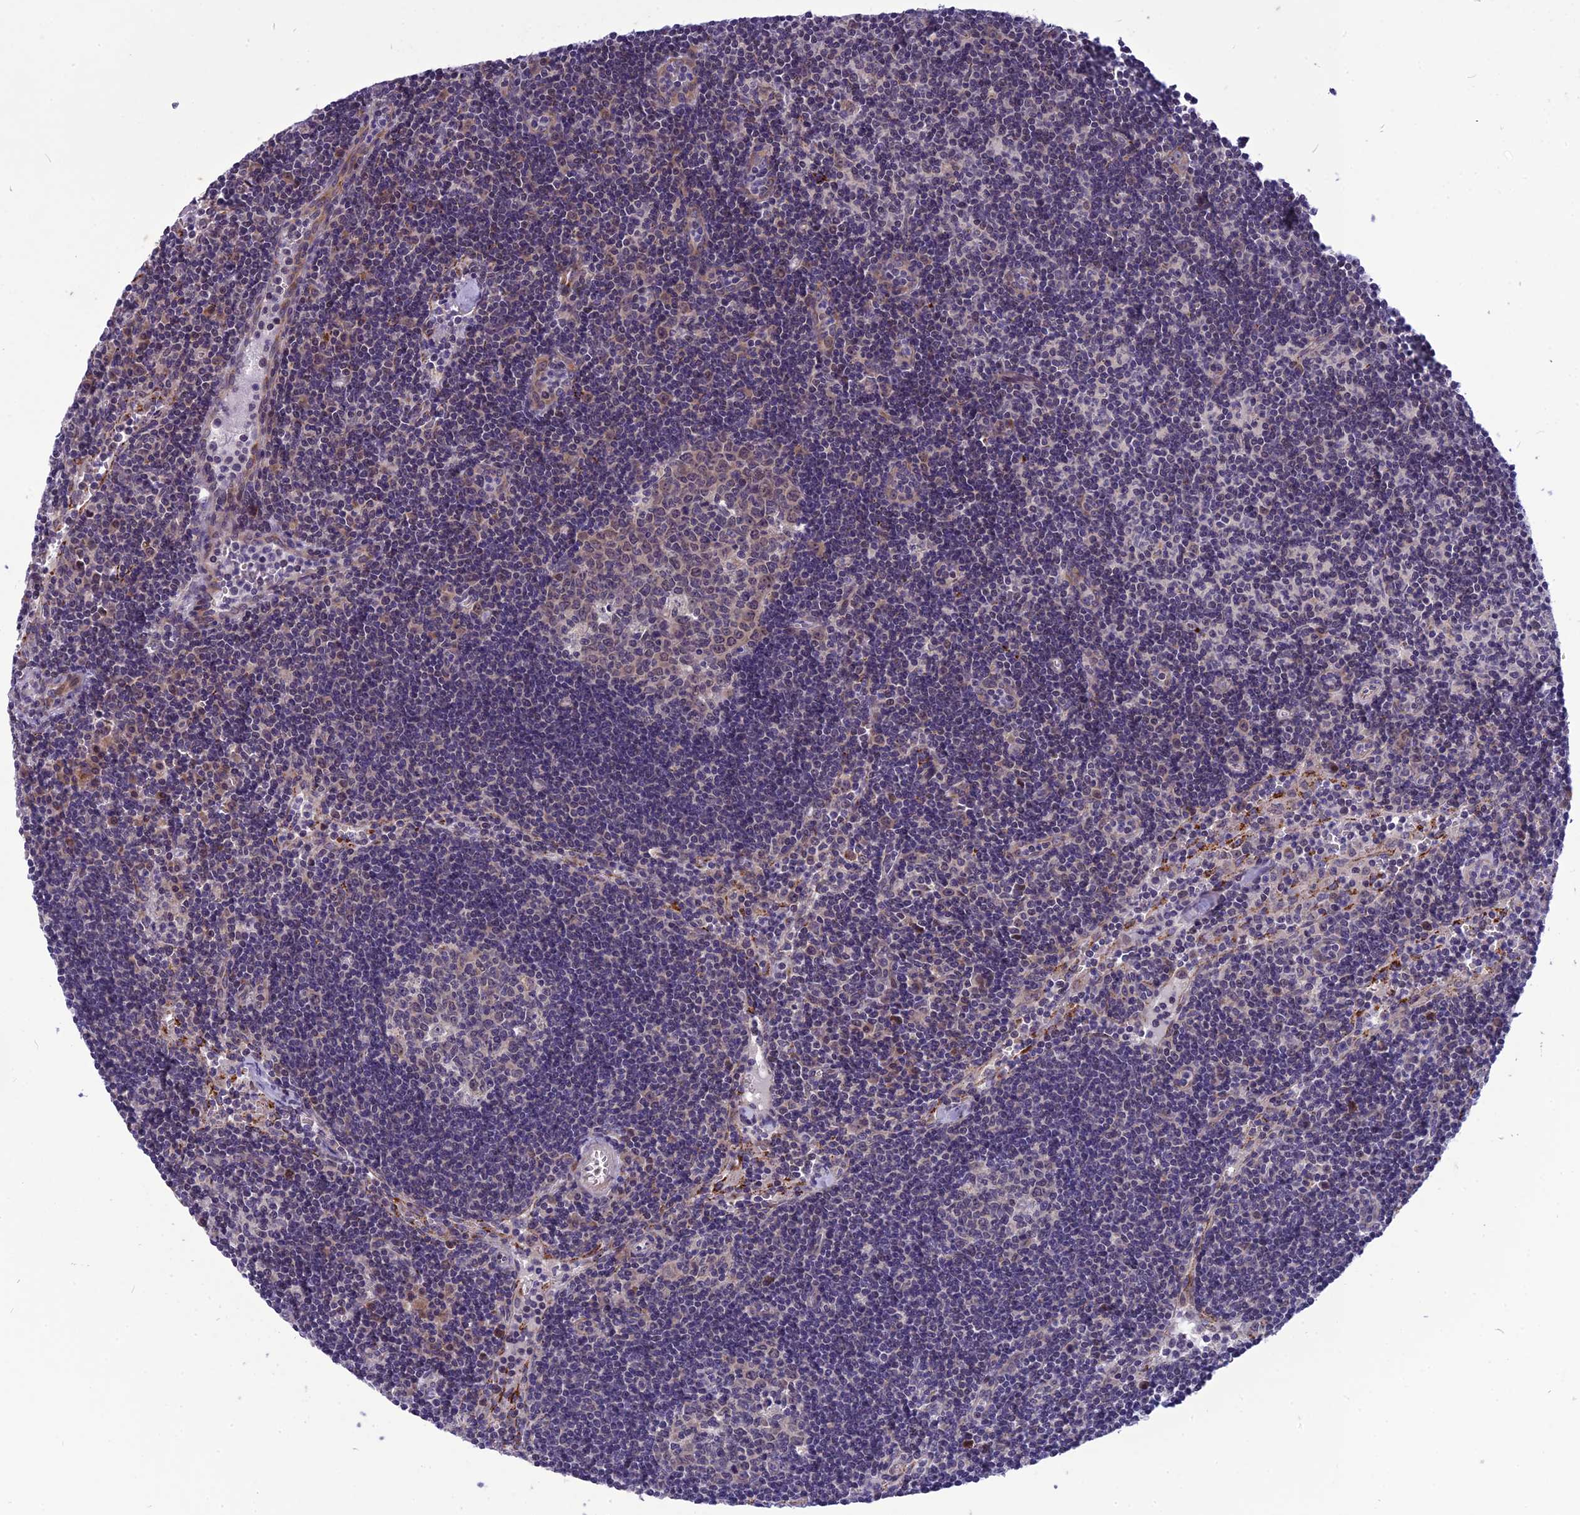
{"staining": {"intensity": "negative", "quantity": "none", "location": "none"}, "tissue": "lymph node", "cell_type": "Germinal center cells", "image_type": "normal", "snomed": [{"axis": "morphology", "description": "Normal tissue, NOS"}, {"axis": "topography", "description": "Lymph node"}], "caption": "Germinal center cells show no significant protein expression in benign lymph node. Brightfield microscopy of immunohistochemistry stained with DAB (3,3'-diaminobenzidine) (brown) and hematoxylin (blue), captured at high magnification.", "gene": "PSMF1", "patient": {"sex": "female", "age": 32}}